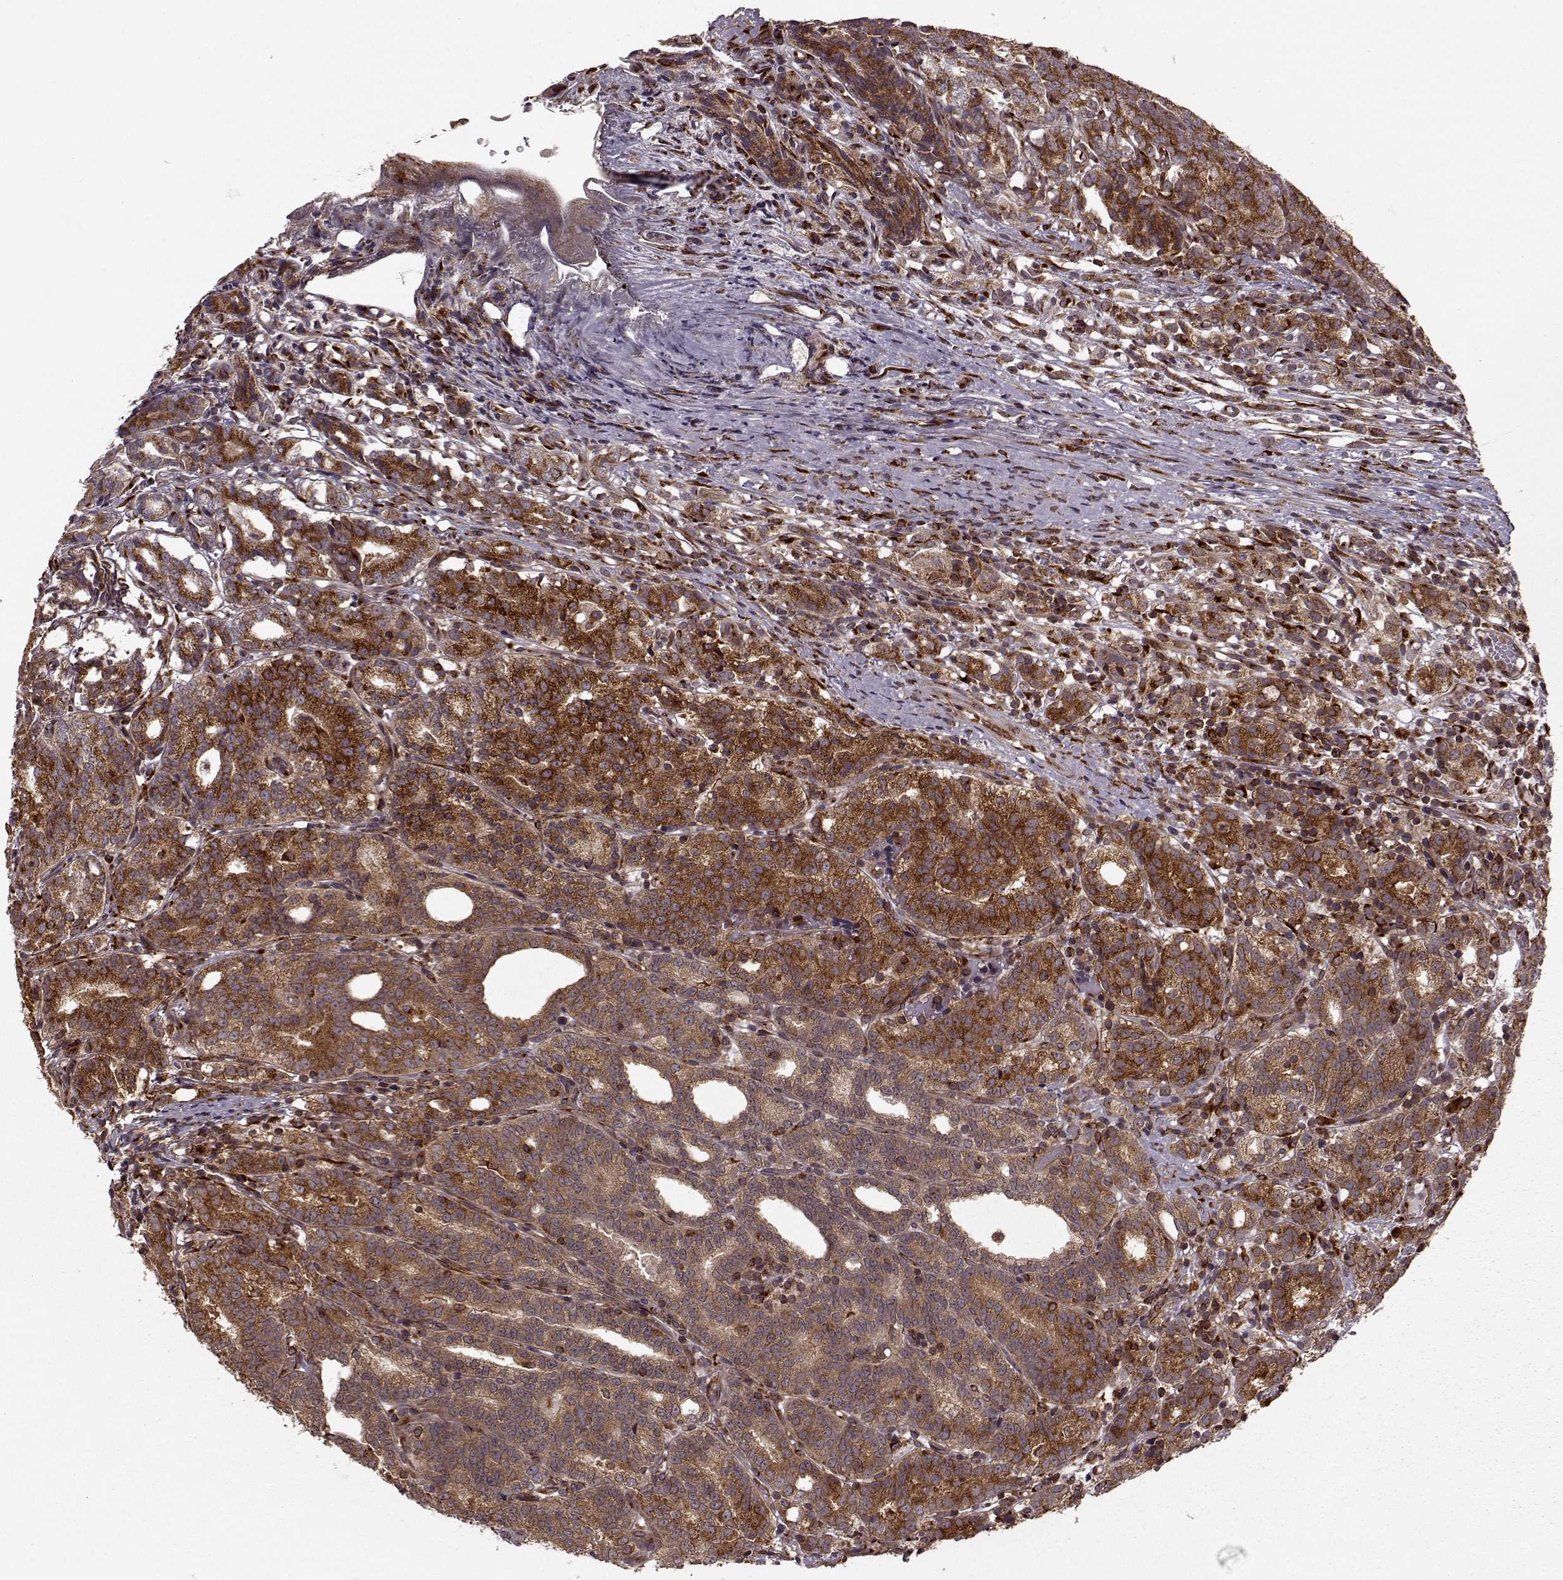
{"staining": {"intensity": "strong", "quantity": ">75%", "location": "cytoplasmic/membranous"}, "tissue": "prostate cancer", "cell_type": "Tumor cells", "image_type": "cancer", "snomed": [{"axis": "morphology", "description": "Adenocarcinoma, High grade"}, {"axis": "topography", "description": "Prostate"}], "caption": "The immunohistochemical stain labels strong cytoplasmic/membranous expression in tumor cells of prostate cancer tissue. (brown staining indicates protein expression, while blue staining denotes nuclei).", "gene": "YIPF5", "patient": {"sex": "male", "age": 53}}